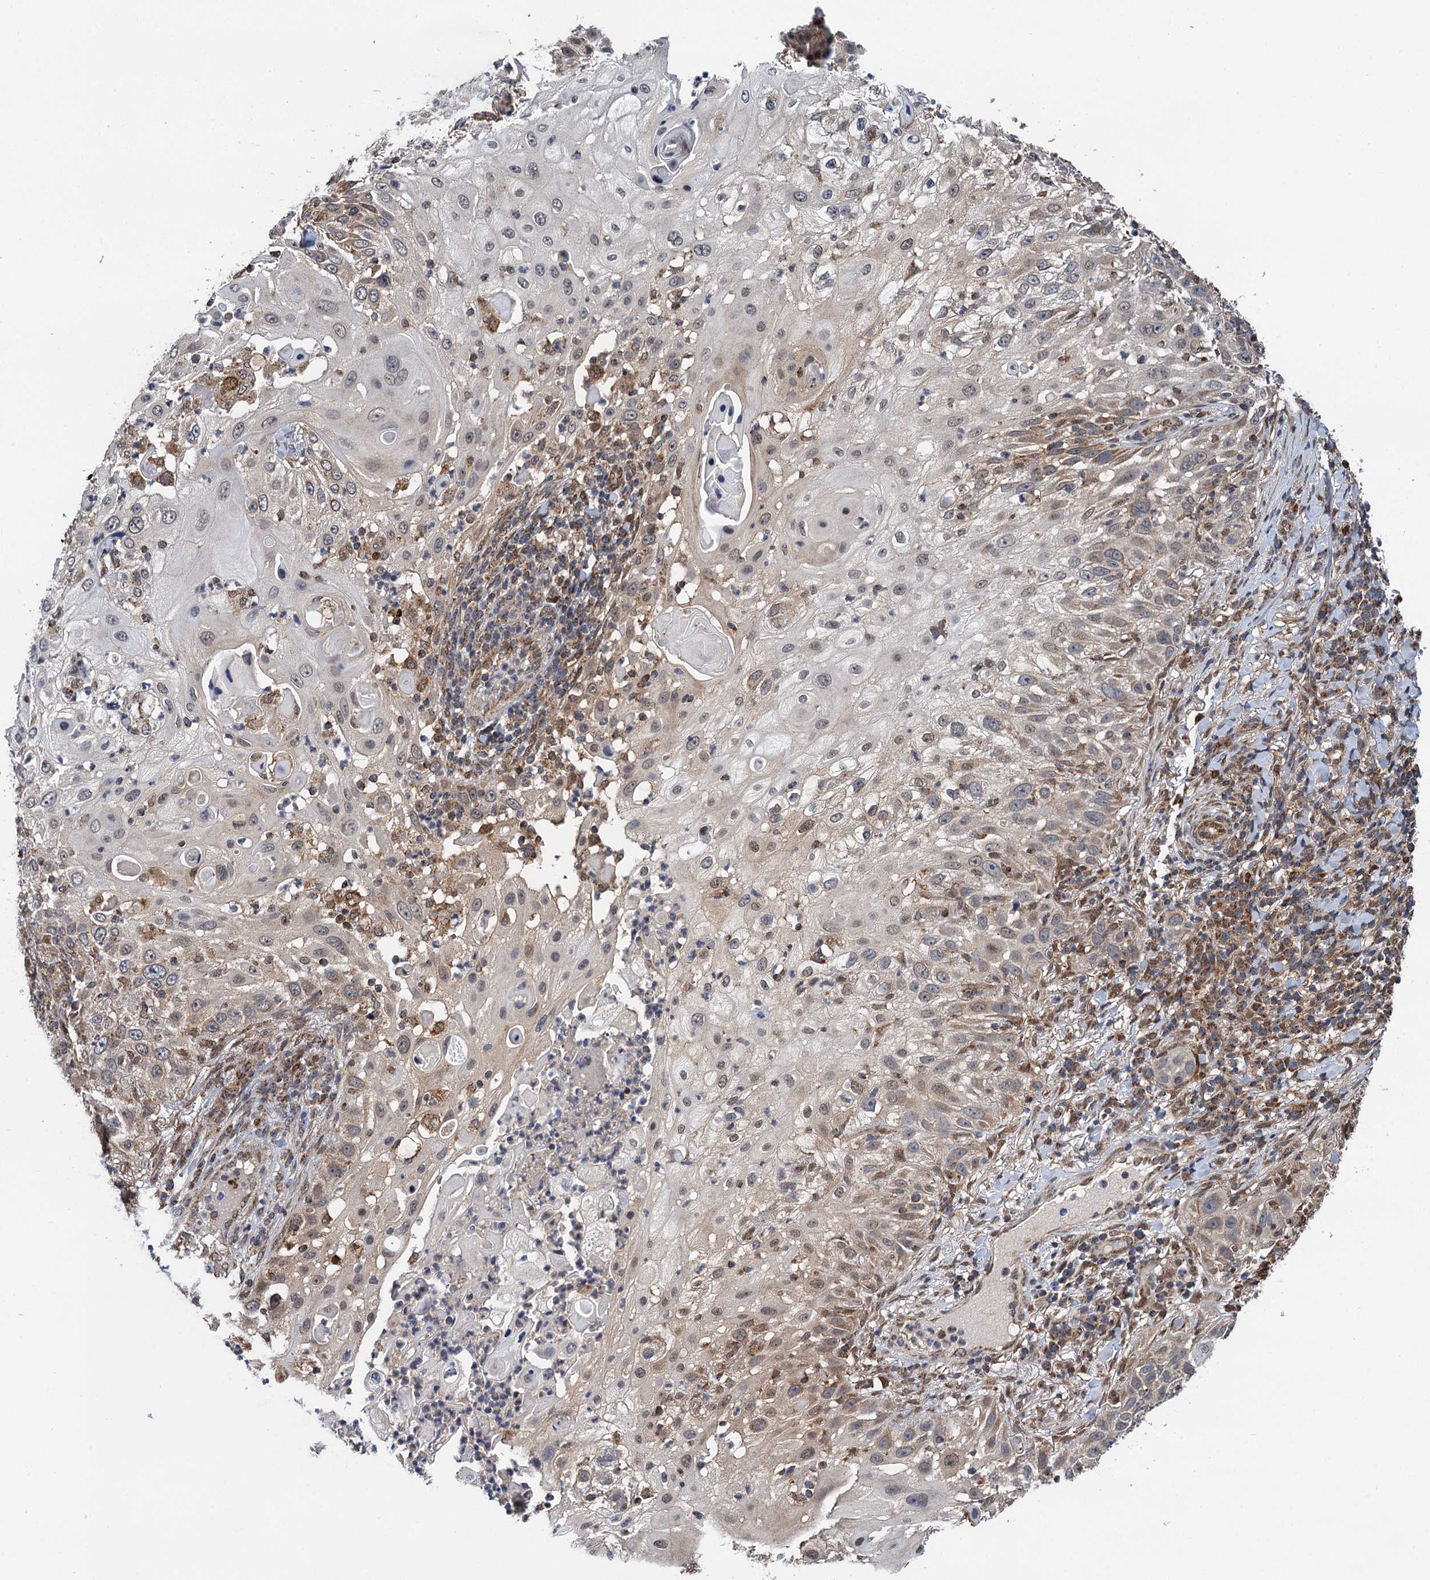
{"staining": {"intensity": "moderate", "quantity": "<25%", "location": "cytoplasmic/membranous,nuclear"}, "tissue": "skin cancer", "cell_type": "Tumor cells", "image_type": "cancer", "snomed": [{"axis": "morphology", "description": "Squamous cell carcinoma, NOS"}, {"axis": "topography", "description": "Skin"}], "caption": "Tumor cells reveal low levels of moderate cytoplasmic/membranous and nuclear expression in about <25% of cells in skin cancer (squamous cell carcinoma). (IHC, brightfield microscopy, high magnification).", "gene": "CMPK2", "patient": {"sex": "female", "age": 44}}